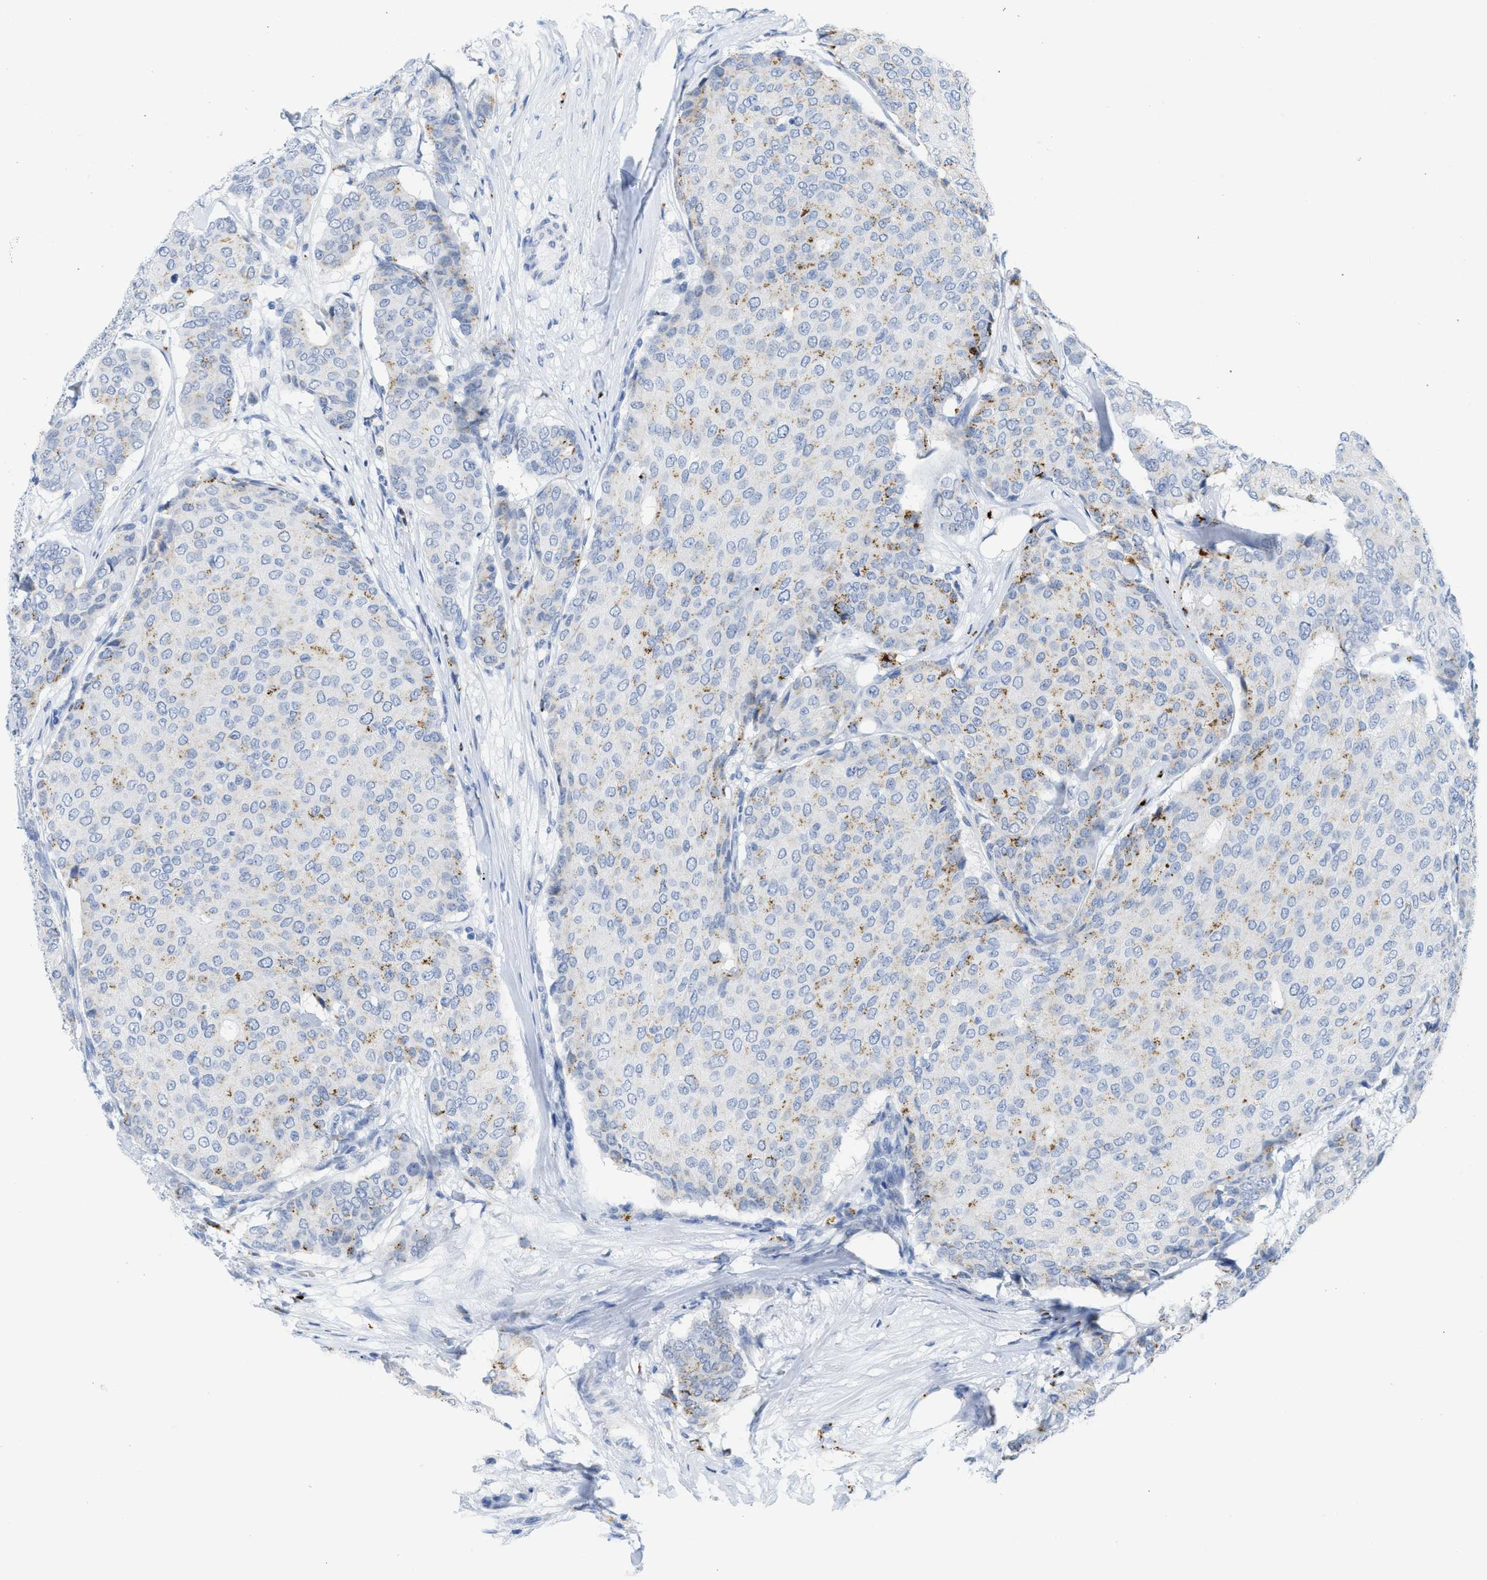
{"staining": {"intensity": "moderate", "quantity": "<25%", "location": "cytoplasmic/membranous"}, "tissue": "breast cancer", "cell_type": "Tumor cells", "image_type": "cancer", "snomed": [{"axis": "morphology", "description": "Duct carcinoma"}, {"axis": "topography", "description": "Breast"}], "caption": "High-magnification brightfield microscopy of breast cancer stained with DAB (3,3'-diaminobenzidine) (brown) and counterstained with hematoxylin (blue). tumor cells exhibit moderate cytoplasmic/membranous positivity is seen in about<25% of cells. (Brightfield microscopy of DAB IHC at high magnification).", "gene": "WDR4", "patient": {"sex": "female", "age": 75}}